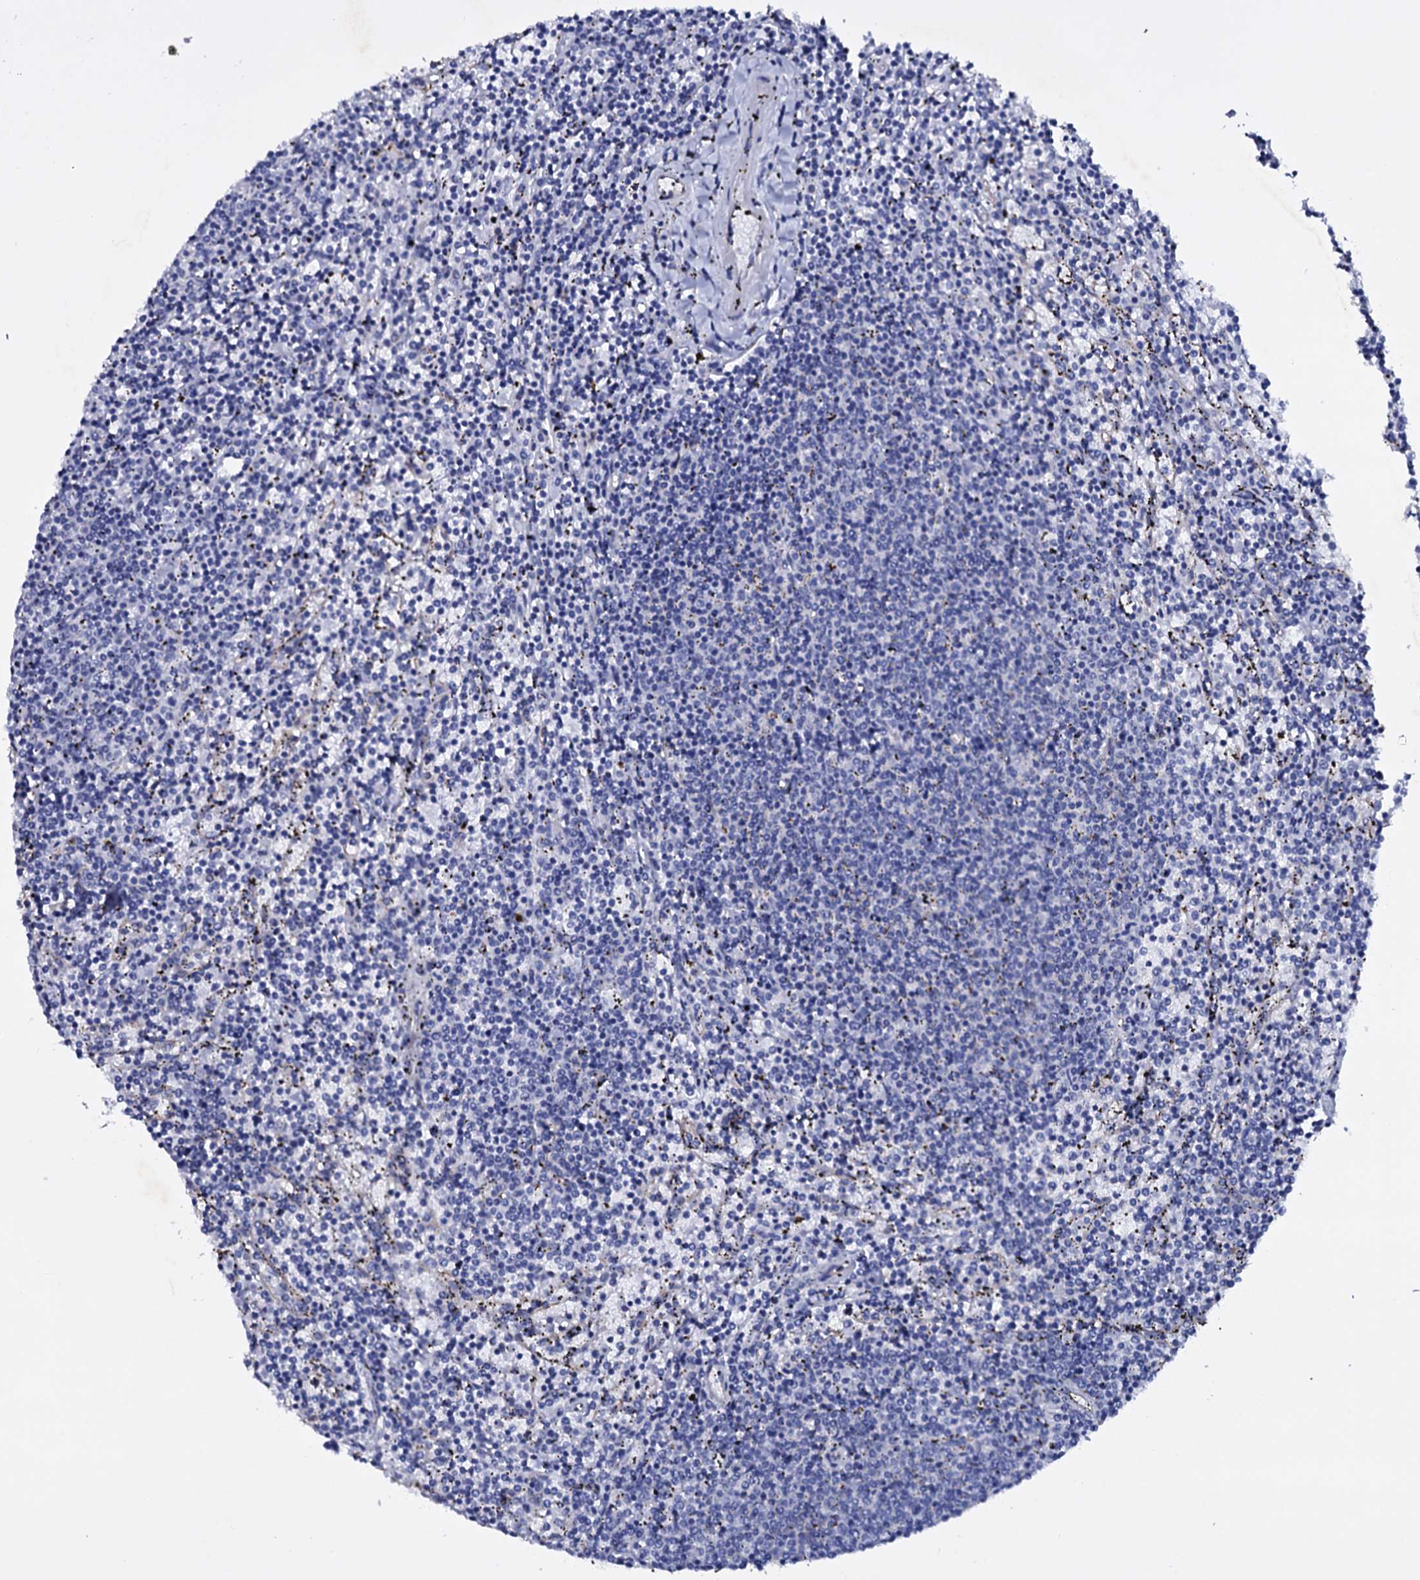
{"staining": {"intensity": "negative", "quantity": "none", "location": "none"}, "tissue": "lymphoma", "cell_type": "Tumor cells", "image_type": "cancer", "snomed": [{"axis": "morphology", "description": "Malignant lymphoma, non-Hodgkin's type, Low grade"}, {"axis": "topography", "description": "Spleen"}], "caption": "Tumor cells are negative for brown protein staining in malignant lymphoma, non-Hodgkin's type (low-grade).", "gene": "ITPRID2", "patient": {"sex": "female", "age": 50}}